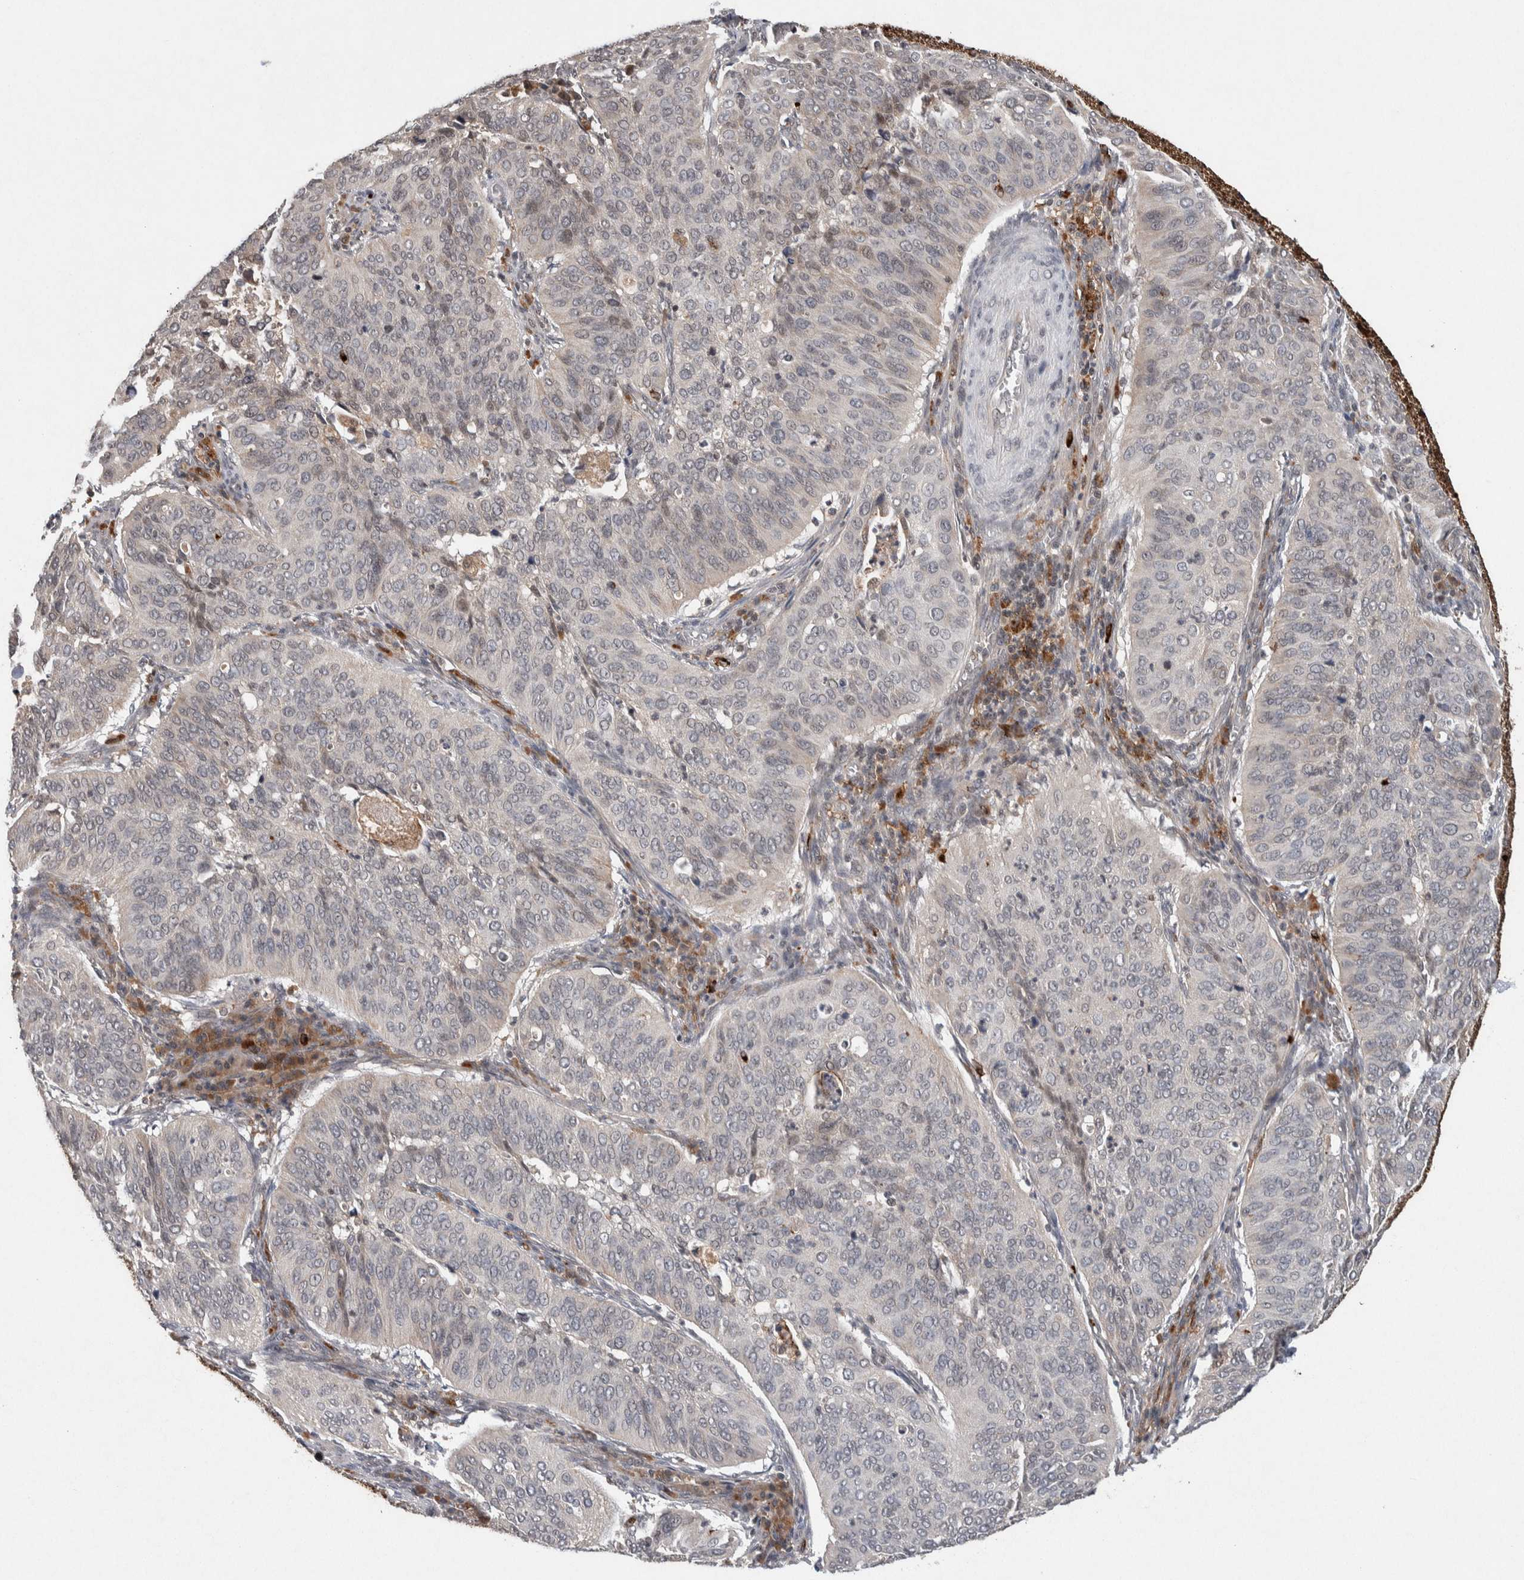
{"staining": {"intensity": "negative", "quantity": "none", "location": "none"}, "tissue": "cervical cancer", "cell_type": "Tumor cells", "image_type": "cancer", "snomed": [{"axis": "morphology", "description": "Normal tissue, NOS"}, {"axis": "morphology", "description": "Squamous cell carcinoma, NOS"}, {"axis": "topography", "description": "Cervix"}], "caption": "This is an IHC photomicrograph of cervical cancer. There is no staining in tumor cells.", "gene": "KCNK1", "patient": {"sex": "female", "age": 39}}